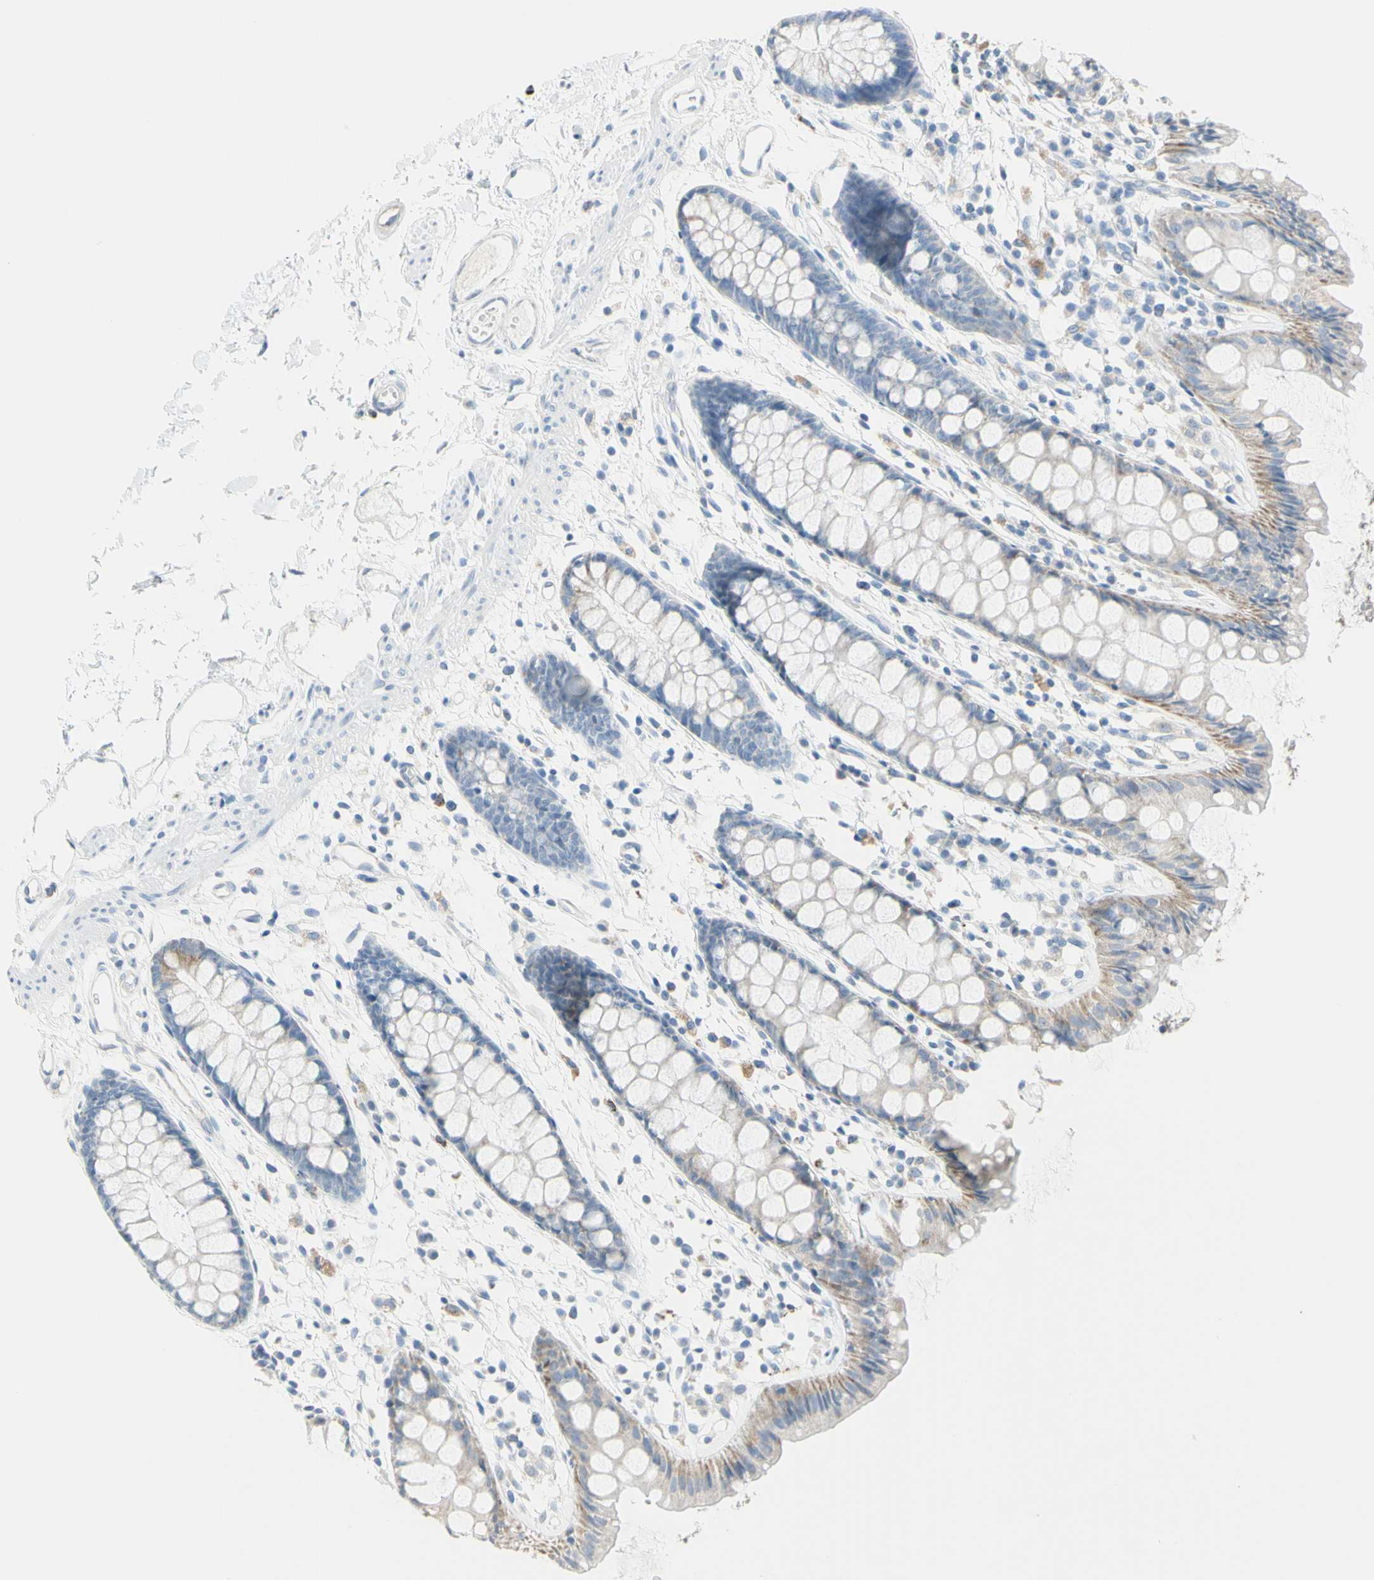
{"staining": {"intensity": "moderate", "quantity": "<25%", "location": "cytoplasmic/membranous,nuclear"}, "tissue": "rectum", "cell_type": "Glandular cells", "image_type": "normal", "snomed": [{"axis": "morphology", "description": "Normal tissue, NOS"}, {"axis": "topography", "description": "Rectum"}], "caption": "Benign rectum shows moderate cytoplasmic/membranous,nuclear staining in about <25% of glandular cells, visualized by immunohistochemistry.", "gene": "CYSLTR1", "patient": {"sex": "female", "age": 66}}